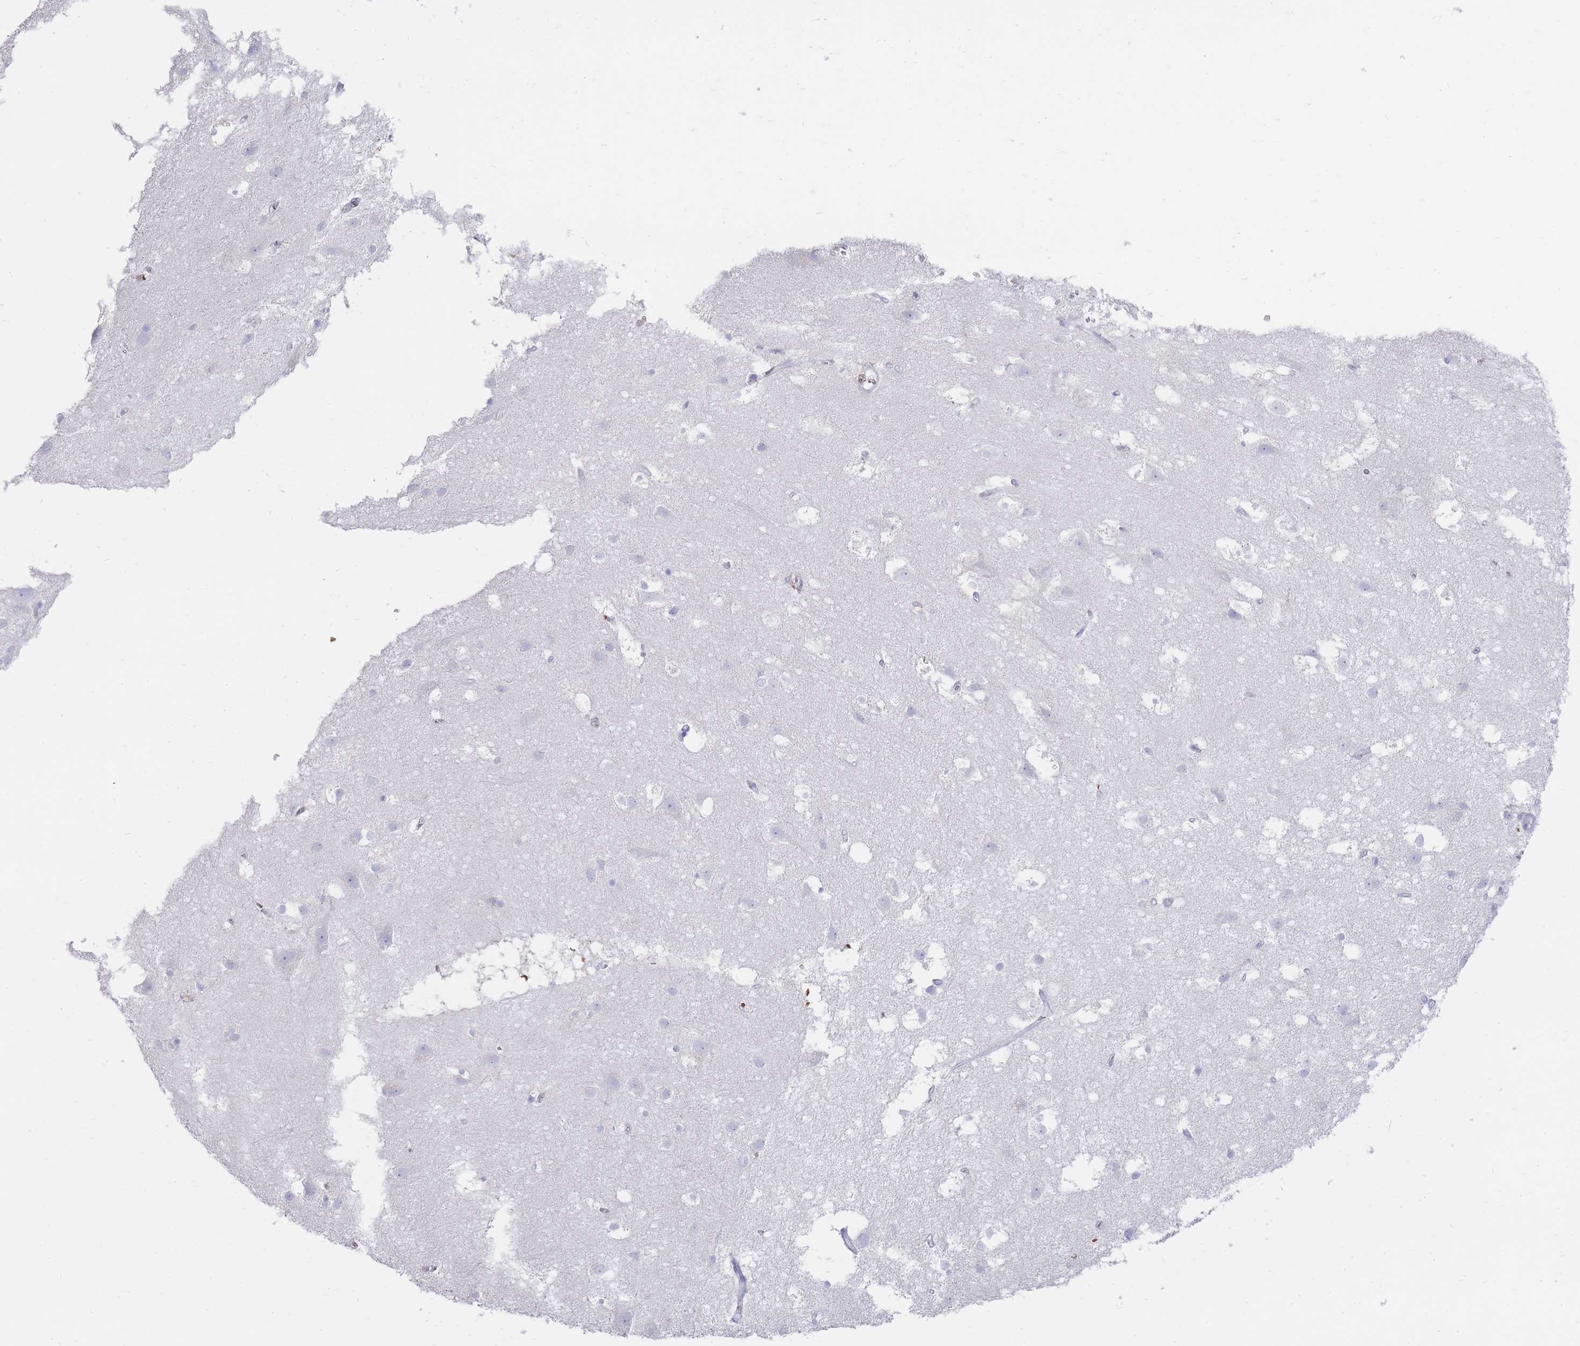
{"staining": {"intensity": "negative", "quantity": "none", "location": "none"}, "tissue": "cerebral cortex", "cell_type": "Endothelial cells", "image_type": "normal", "snomed": [{"axis": "morphology", "description": "Normal tissue, NOS"}, {"axis": "topography", "description": "Cerebral cortex"}], "caption": "Protein analysis of normal cerebral cortex reveals no significant staining in endothelial cells.", "gene": "ENSG00000284931", "patient": {"sex": "male", "age": 54}}